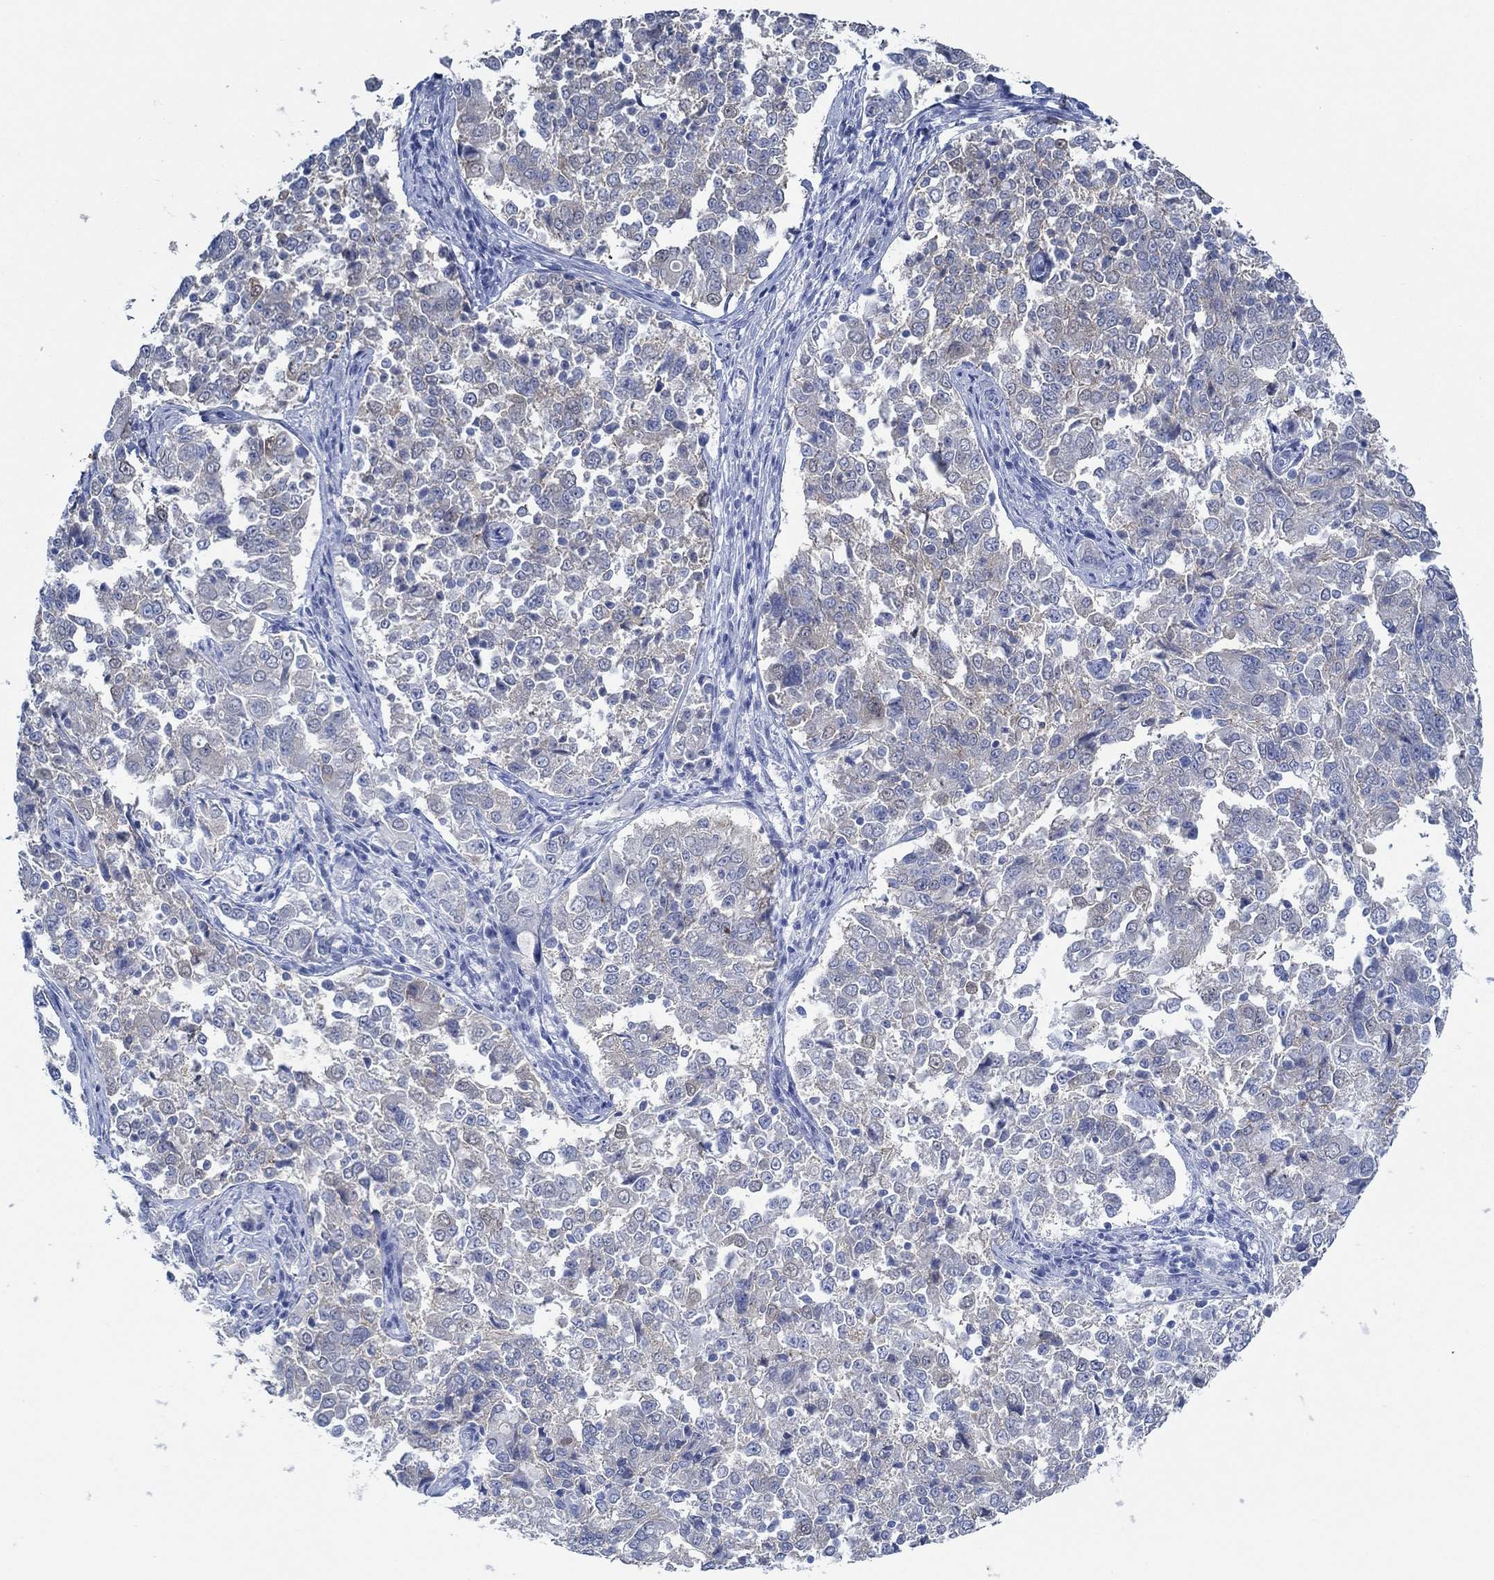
{"staining": {"intensity": "weak", "quantity": "<25%", "location": "cytoplasmic/membranous"}, "tissue": "endometrial cancer", "cell_type": "Tumor cells", "image_type": "cancer", "snomed": [{"axis": "morphology", "description": "Adenocarcinoma, NOS"}, {"axis": "topography", "description": "Endometrium"}], "caption": "Tumor cells show no significant positivity in endometrial cancer.", "gene": "ZNF671", "patient": {"sex": "female", "age": 43}}